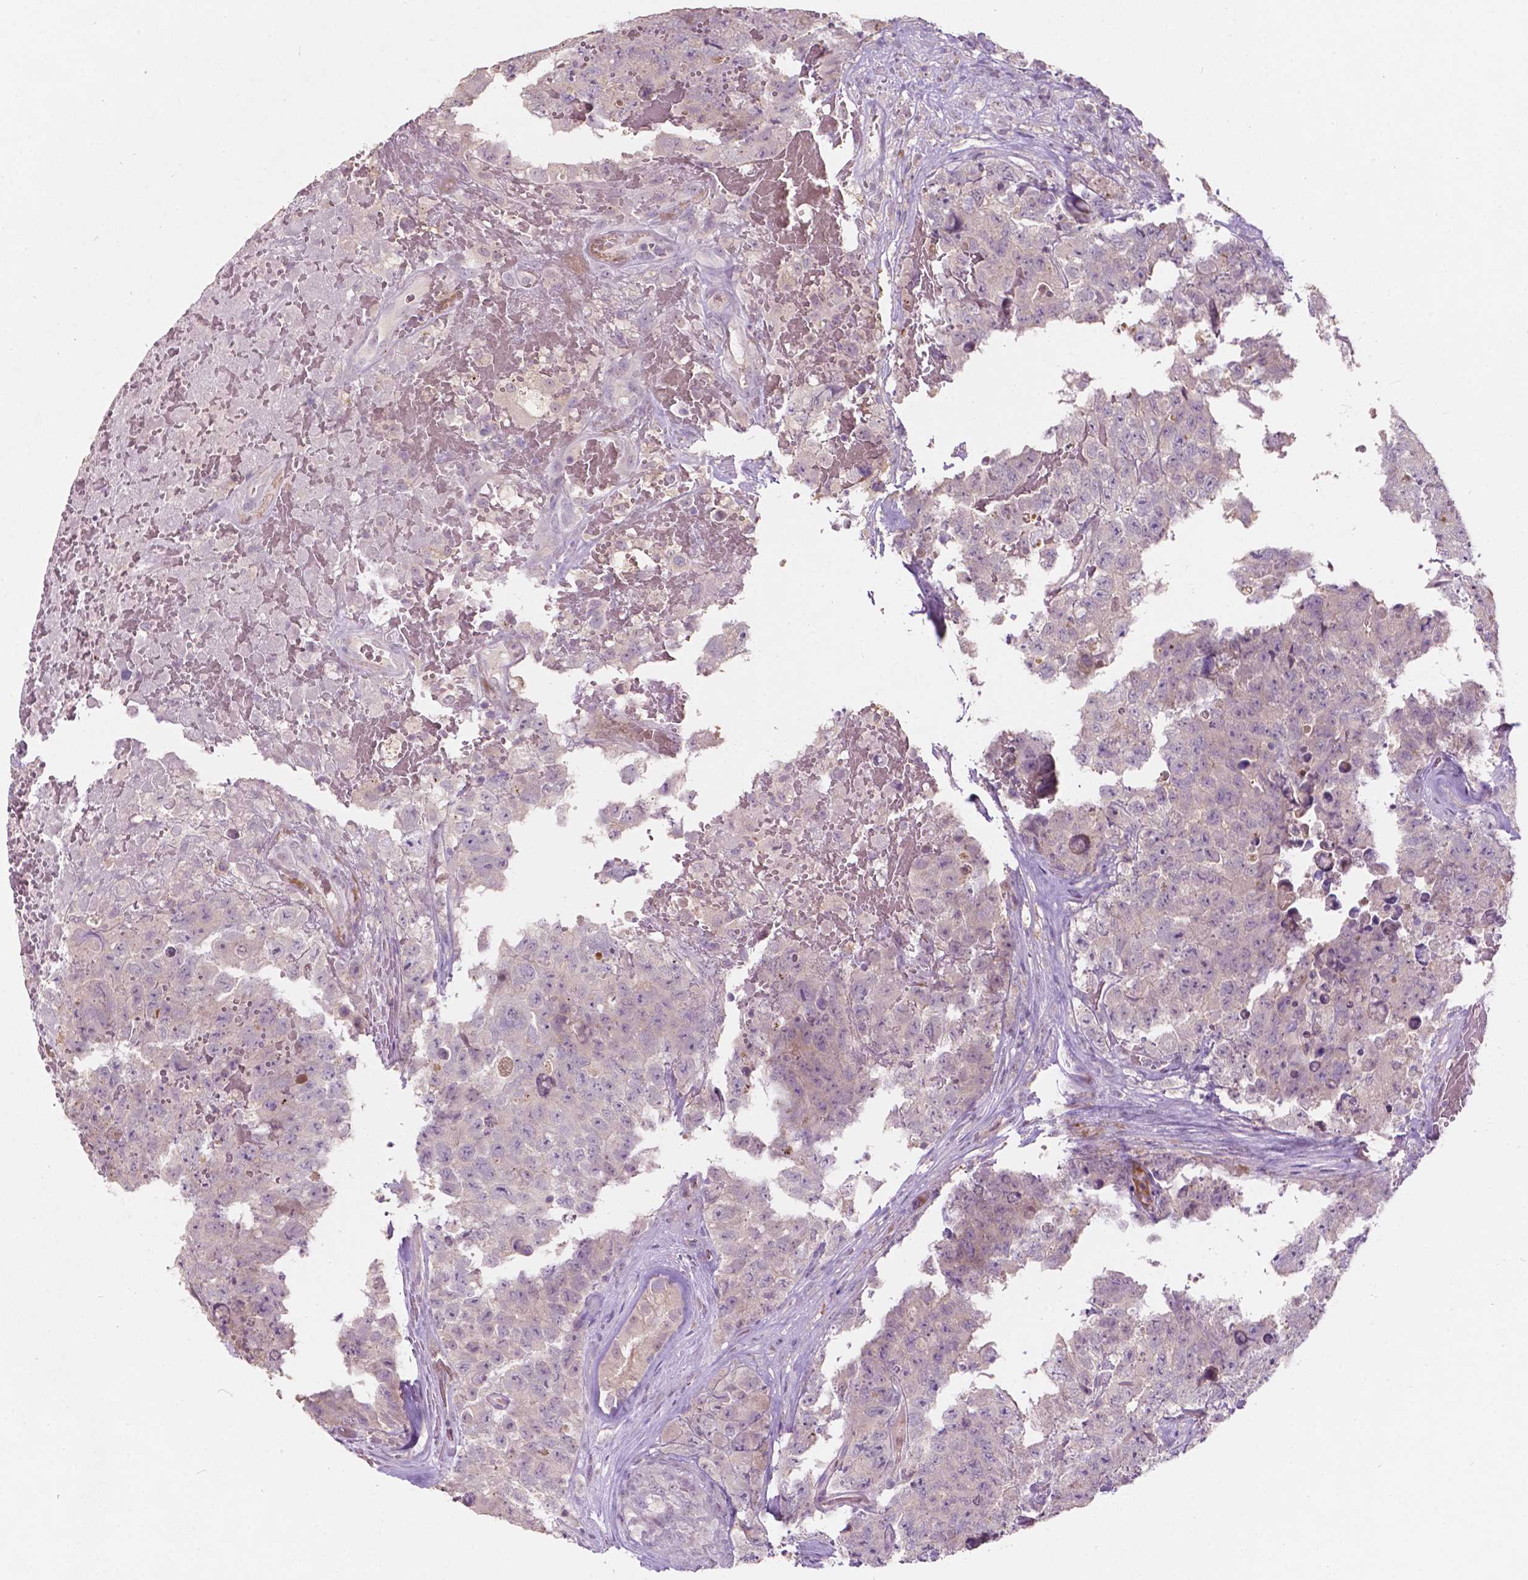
{"staining": {"intensity": "negative", "quantity": "none", "location": "none"}, "tissue": "testis cancer", "cell_type": "Tumor cells", "image_type": "cancer", "snomed": [{"axis": "morphology", "description": "Carcinoma, Embryonal, NOS"}, {"axis": "topography", "description": "Testis"}], "caption": "Image shows no protein positivity in tumor cells of embryonal carcinoma (testis) tissue. (DAB immunohistochemistry (IHC), high magnification).", "gene": "TM6SF2", "patient": {"sex": "male", "age": 18}}